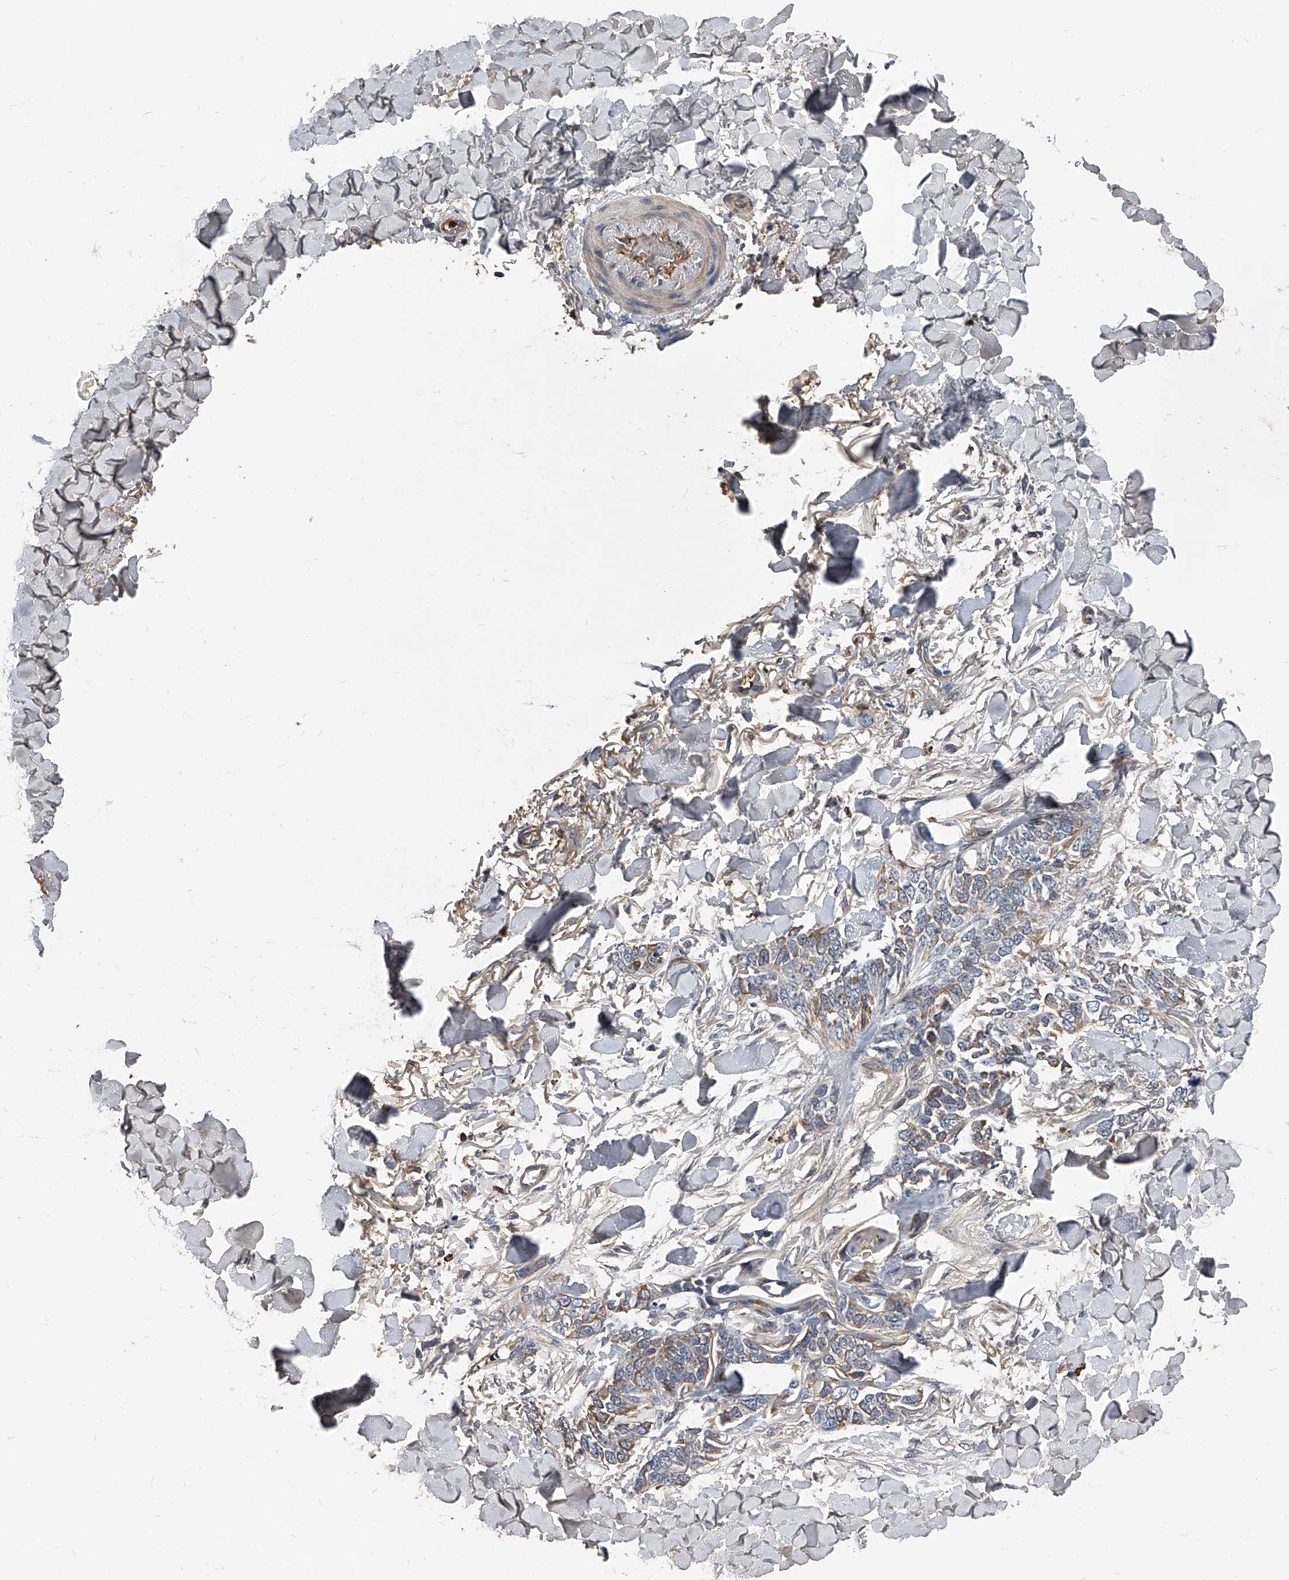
{"staining": {"intensity": "weak", "quantity": "<25%", "location": "cytoplasmic/membranous"}, "tissue": "skin cancer", "cell_type": "Tumor cells", "image_type": "cancer", "snomed": [{"axis": "morphology", "description": "Normal tissue, NOS"}, {"axis": "morphology", "description": "Basal cell carcinoma"}, {"axis": "topography", "description": "Skin"}], "caption": "Skin cancer (basal cell carcinoma) was stained to show a protein in brown. There is no significant positivity in tumor cells.", "gene": "ZNF25", "patient": {"sex": "male", "age": 77}}